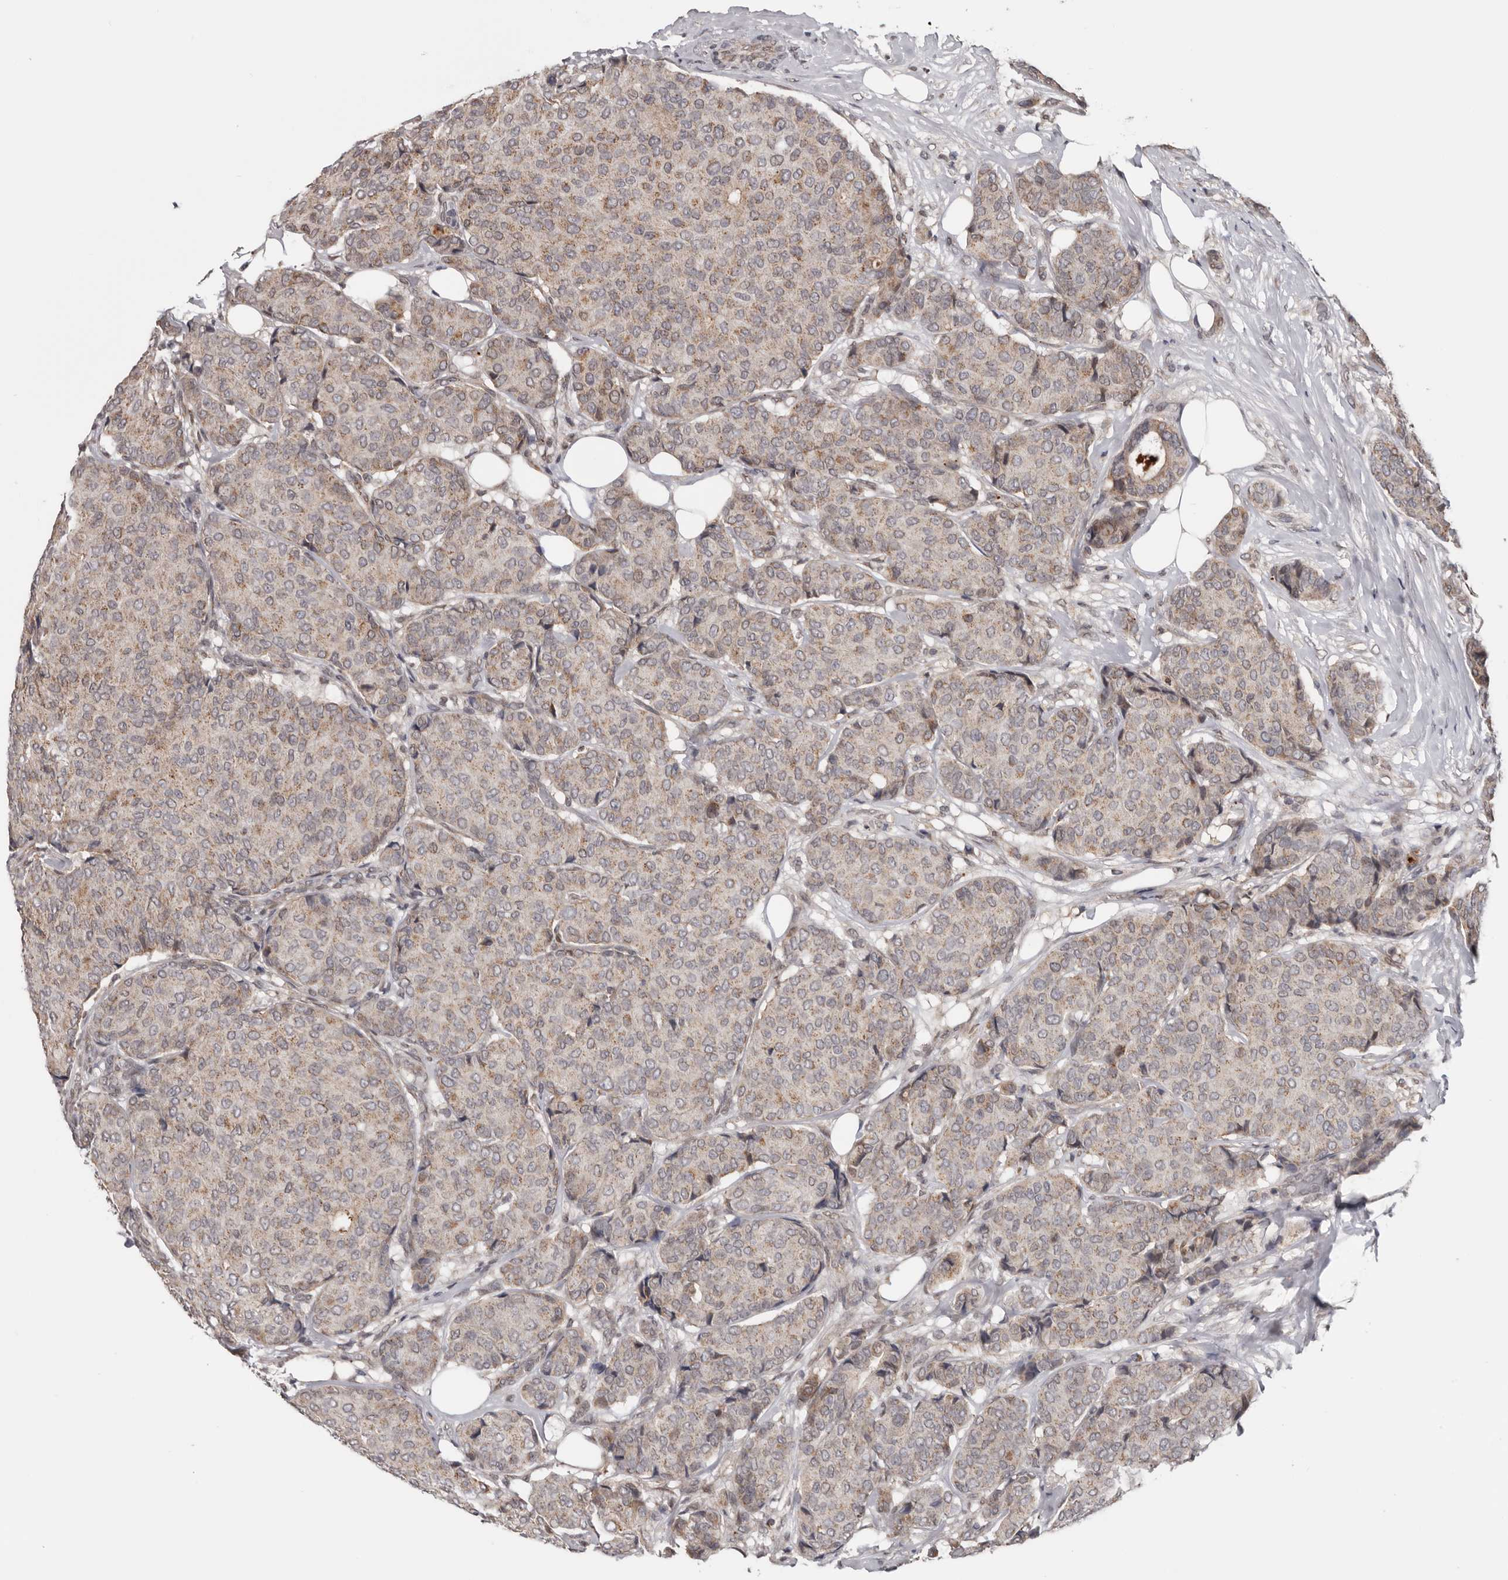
{"staining": {"intensity": "weak", "quantity": ">75%", "location": "cytoplasmic/membranous"}, "tissue": "breast cancer", "cell_type": "Tumor cells", "image_type": "cancer", "snomed": [{"axis": "morphology", "description": "Duct carcinoma"}, {"axis": "topography", "description": "Breast"}], "caption": "Immunohistochemical staining of human breast invasive ductal carcinoma demonstrates low levels of weak cytoplasmic/membranous staining in about >75% of tumor cells. (Stains: DAB (3,3'-diaminobenzidine) in brown, nuclei in blue, Microscopy: brightfield microscopy at high magnification).", "gene": "MOGAT2", "patient": {"sex": "female", "age": 75}}